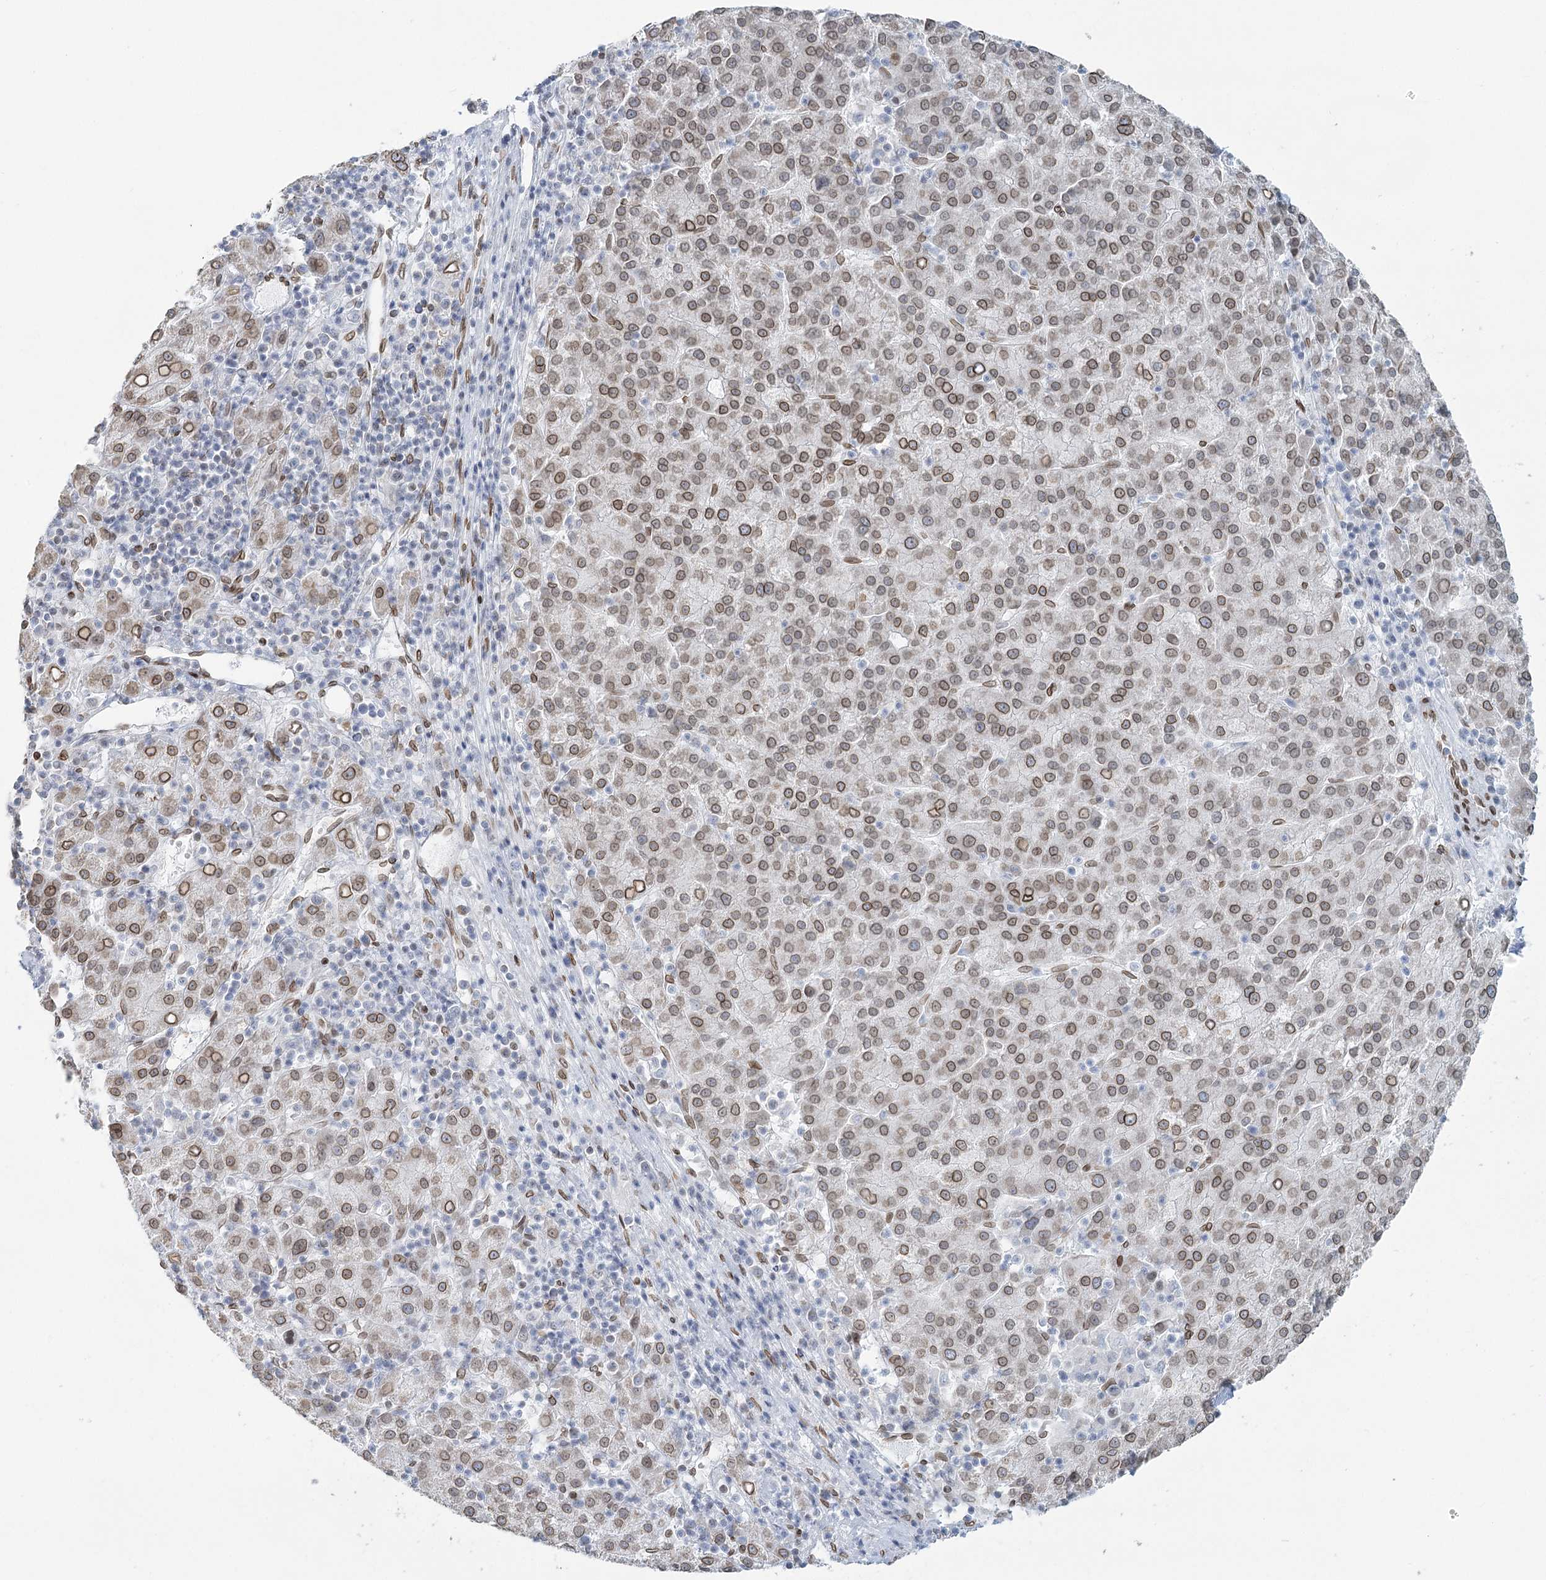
{"staining": {"intensity": "moderate", "quantity": ">75%", "location": "cytoplasmic/membranous,nuclear"}, "tissue": "liver cancer", "cell_type": "Tumor cells", "image_type": "cancer", "snomed": [{"axis": "morphology", "description": "Carcinoma, Hepatocellular, NOS"}, {"axis": "topography", "description": "Liver"}], "caption": "The image displays staining of hepatocellular carcinoma (liver), revealing moderate cytoplasmic/membranous and nuclear protein staining (brown color) within tumor cells.", "gene": "VWA5A", "patient": {"sex": "female", "age": 58}}